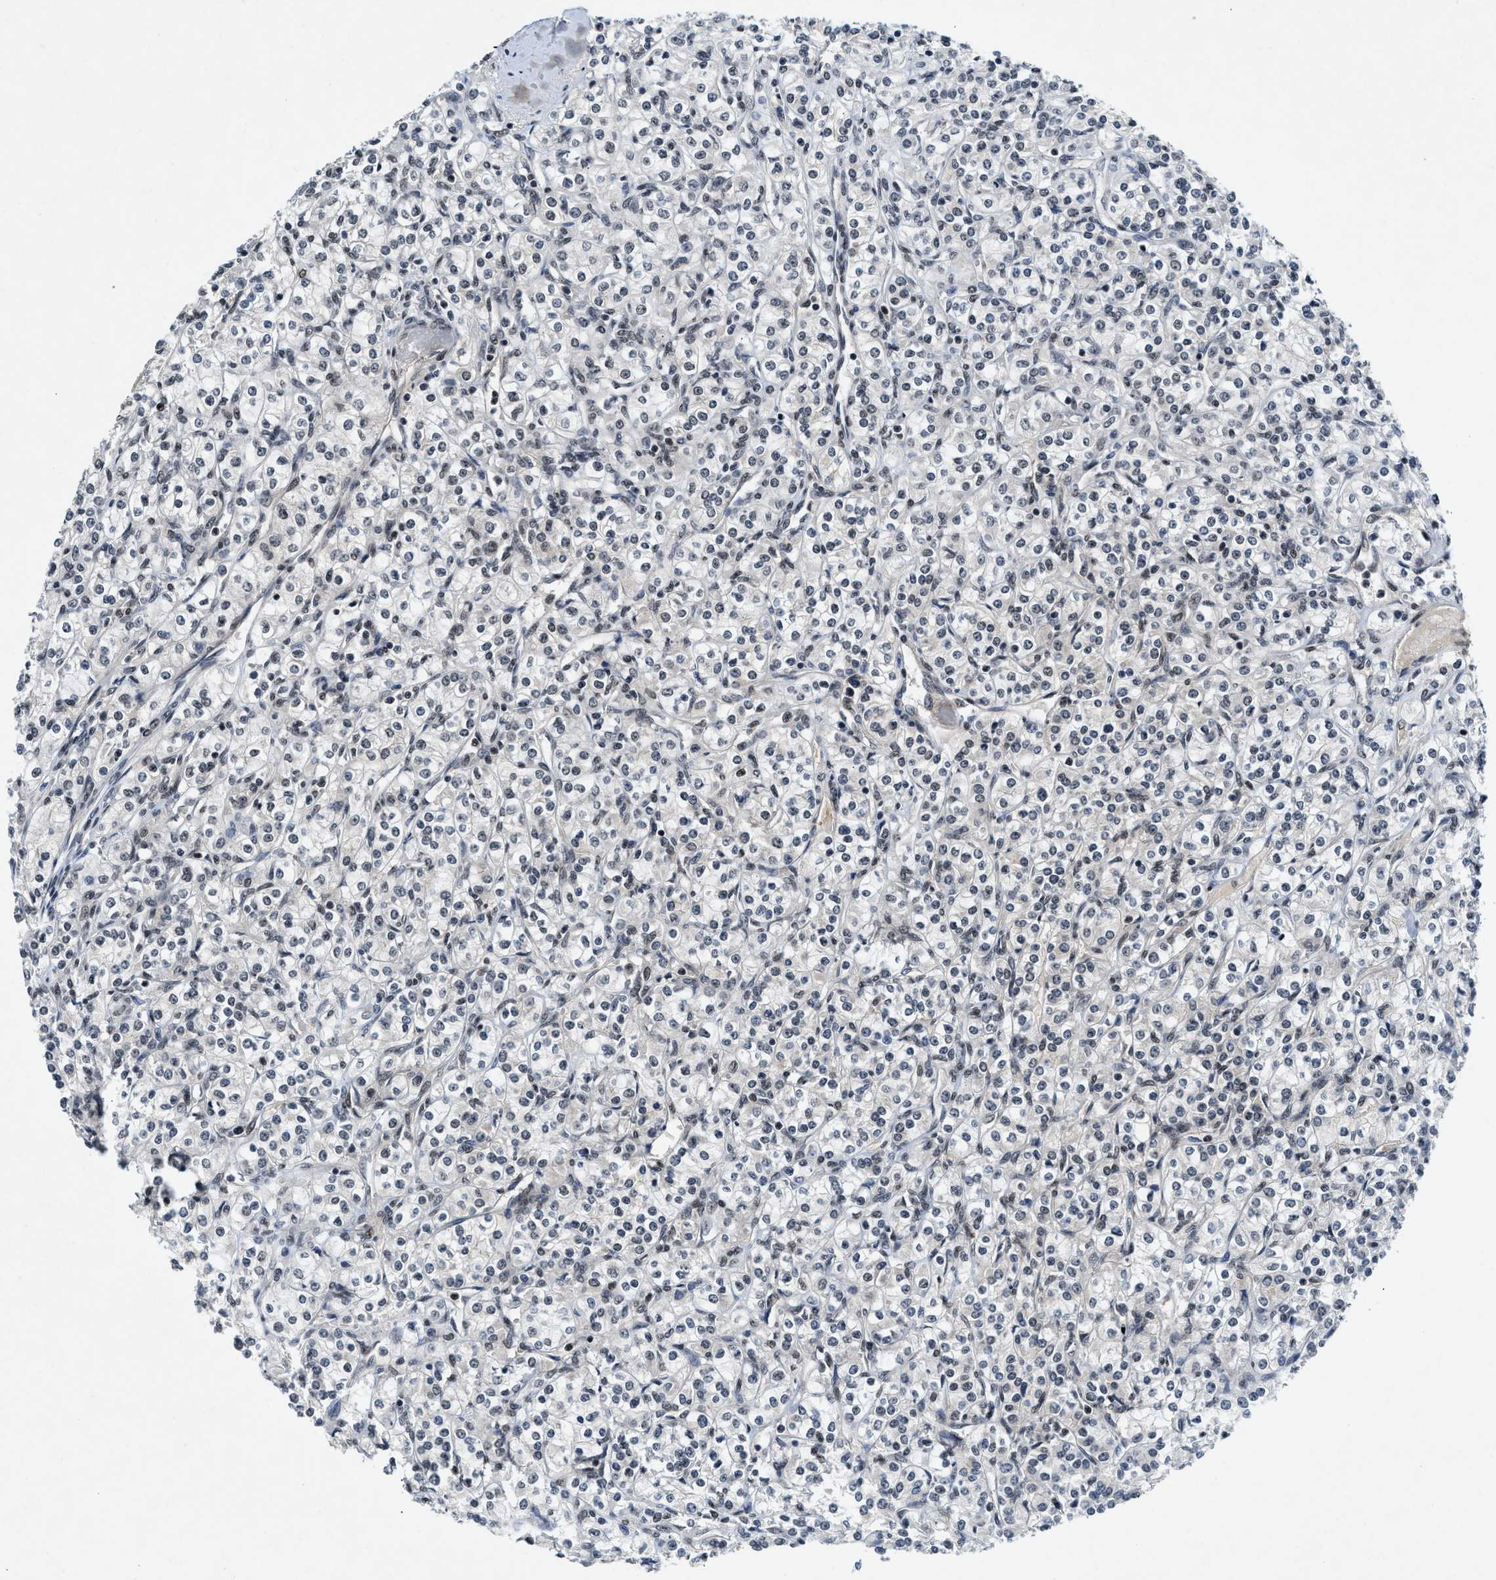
{"staining": {"intensity": "weak", "quantity": "25%-75%", "location": "nuclear"}, "tissue": "renal cancer", "cell_type": "Tumor cells", "image_type": "cancer", "snomed": [{"axis": "morphology", "description": "Adenocarcinoma, NOS"}, {"axis": "topography", "description": "Kidney"}], "caption": "DAB immunohistochemical staining of human renal adenocarcinoma shows weak nuclear protein expression in approximately 25%-75% of tumor cells.", "gene": "NCOA1", "patient": {"sex": "male", "age": 77}}